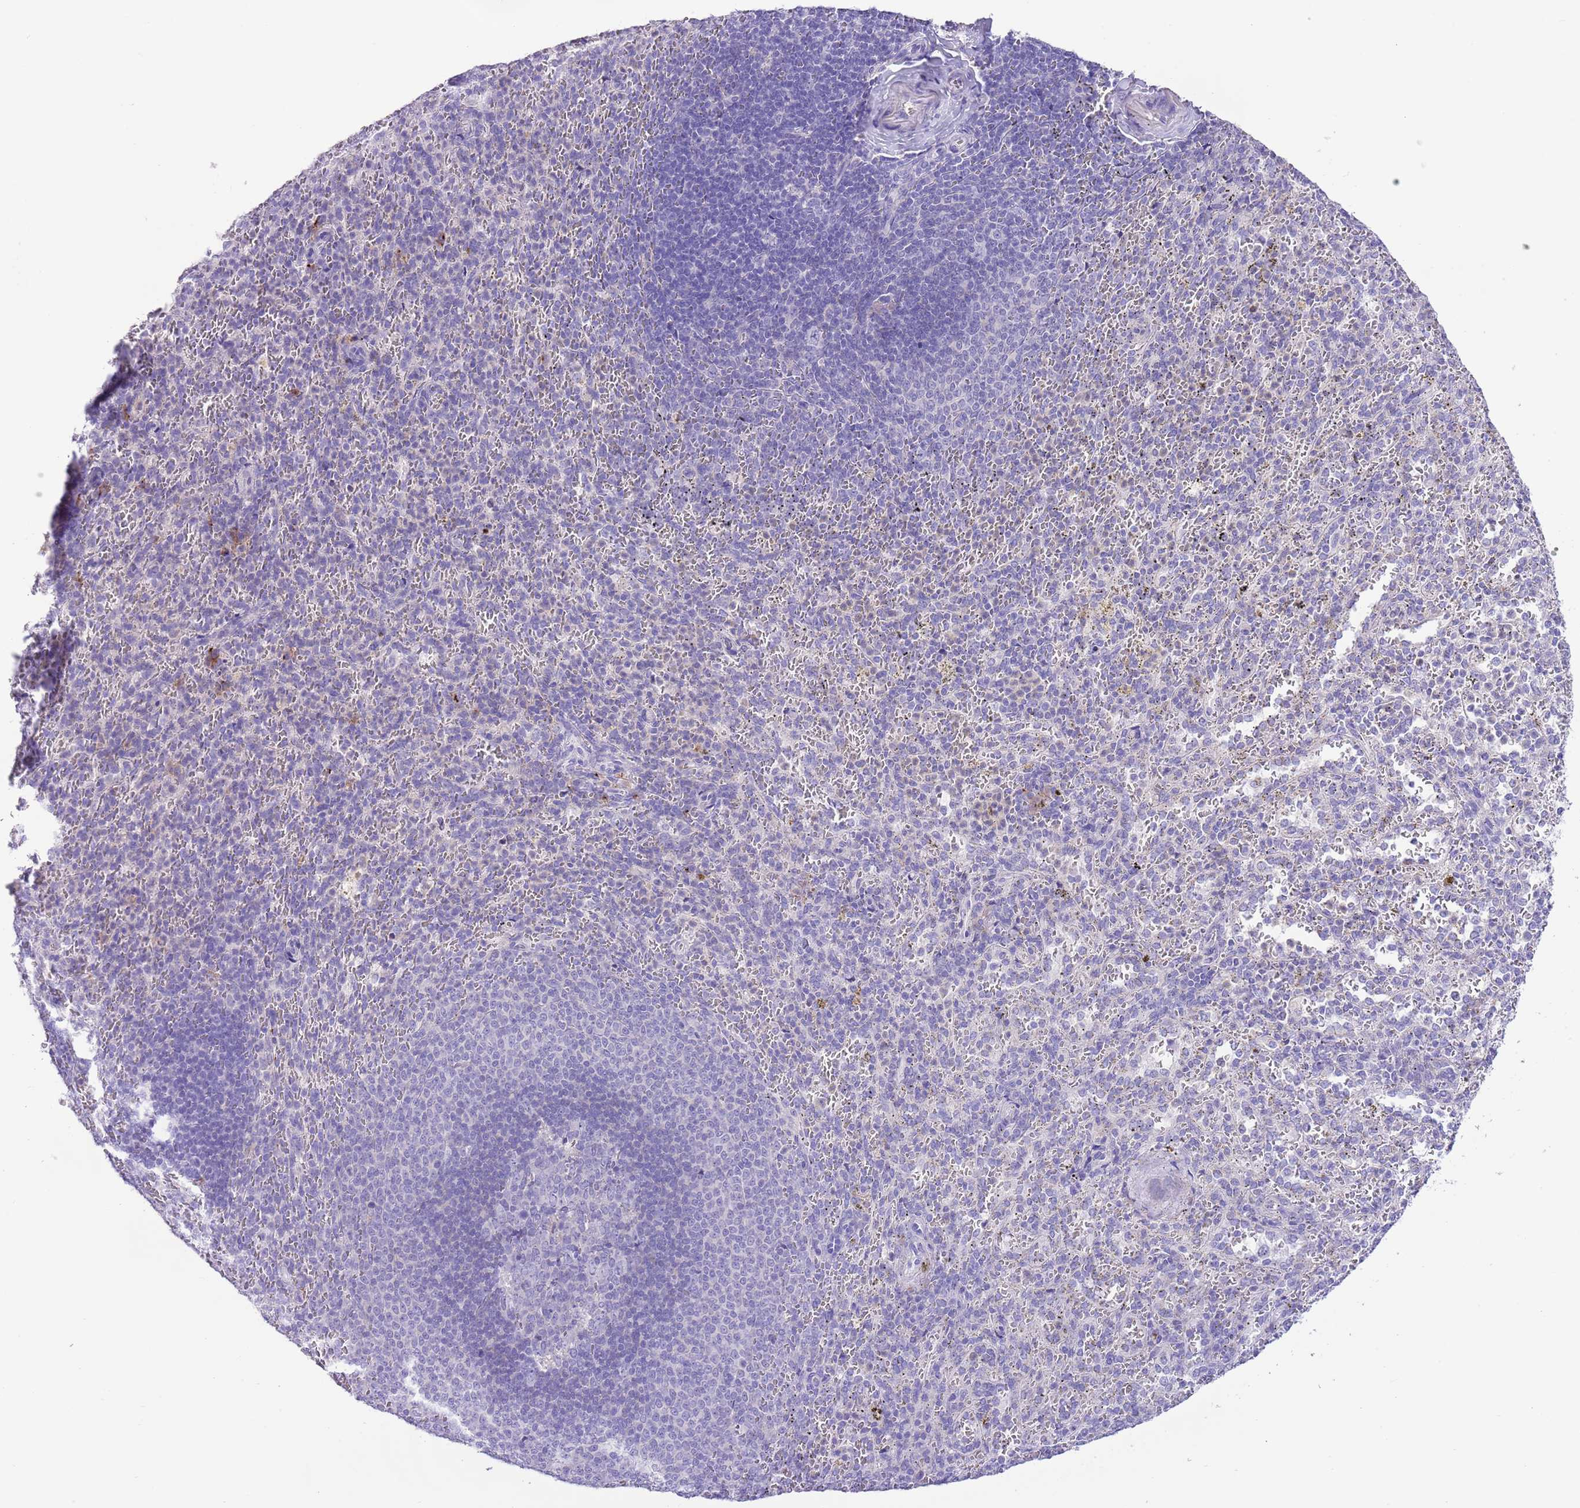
{"staining": {"intensity": "weak", "quantity": "<25%", "location": "cytoplasmic/membranous"}, "tissue": "spleen", "cell_type": "Cells in red pulp", "image_type": "normal", "snomed": [{"axis": "morphology", "description": "Normal tissue, NOS"}, {"axis": "topography", "description": "Spleen"}], "caption": "High power microscopy histopathology image of an immunohistochemistry micrograph of unremarkable spleen, revealing no significant staining in cells in red pulp.", "gene": "CLEC2A", "patient": {"sex": "female", "age": 21}}